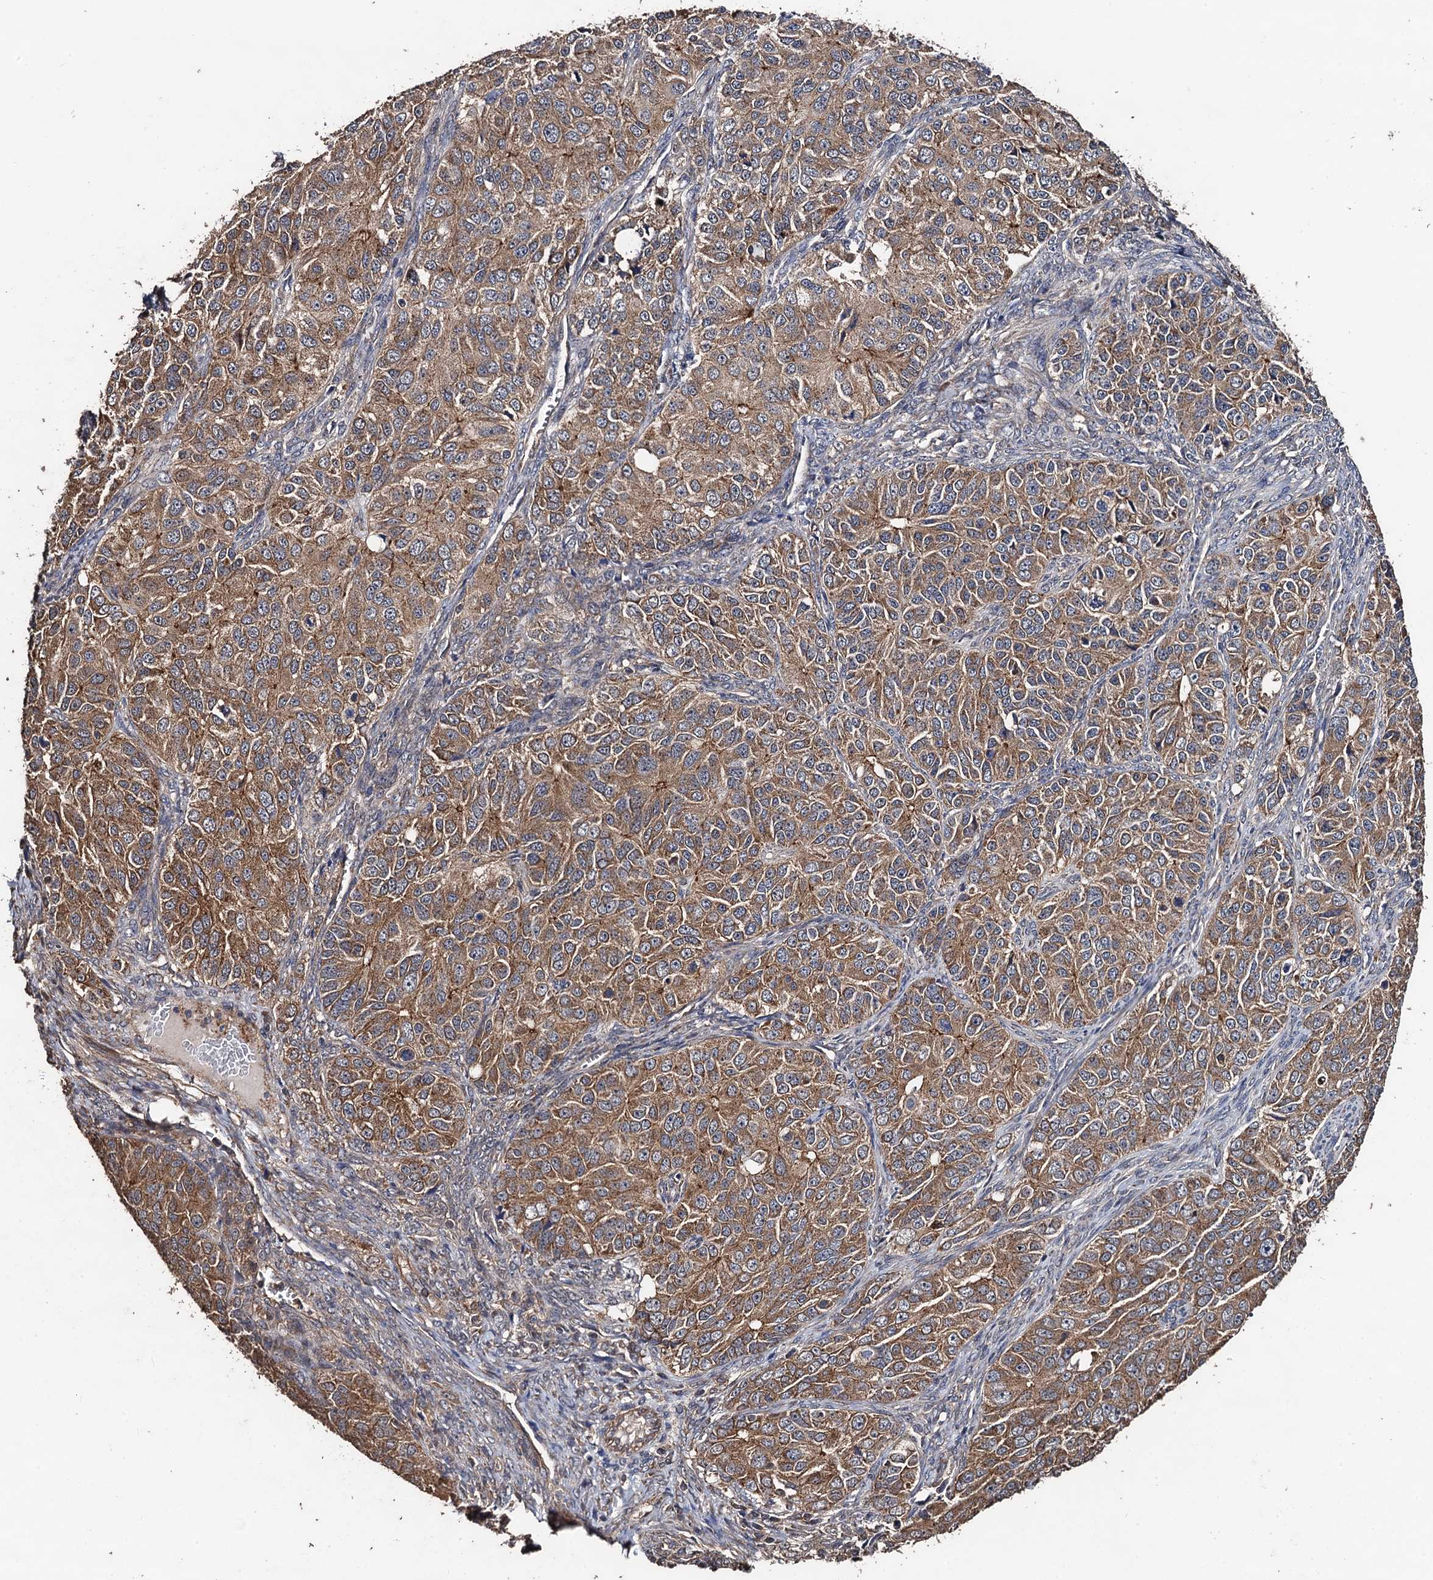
{"staining": {"intensity": "moderate", "quantity": ">75%", "location": "cytoplasmic/membranous"}, "tissue": "ovarian cancer", "cell_type": "Tumor cells", "image_type": "cancer", "snomed": [{"axis": "morphology", "description": "Carcinoma, endometroid"}, {"axis": "topography", "description": "Ovary"}], "caption": "The immunohistochemical stain highlights moderate cytoplasmic/membranous expression in tumor cells of endometroid carcinoma (ovarian) tissue. (IHC, brightfield microscopy, high magnification).", "gene": "PPTC7", "patient": {"sex": "female", "age": 51}}